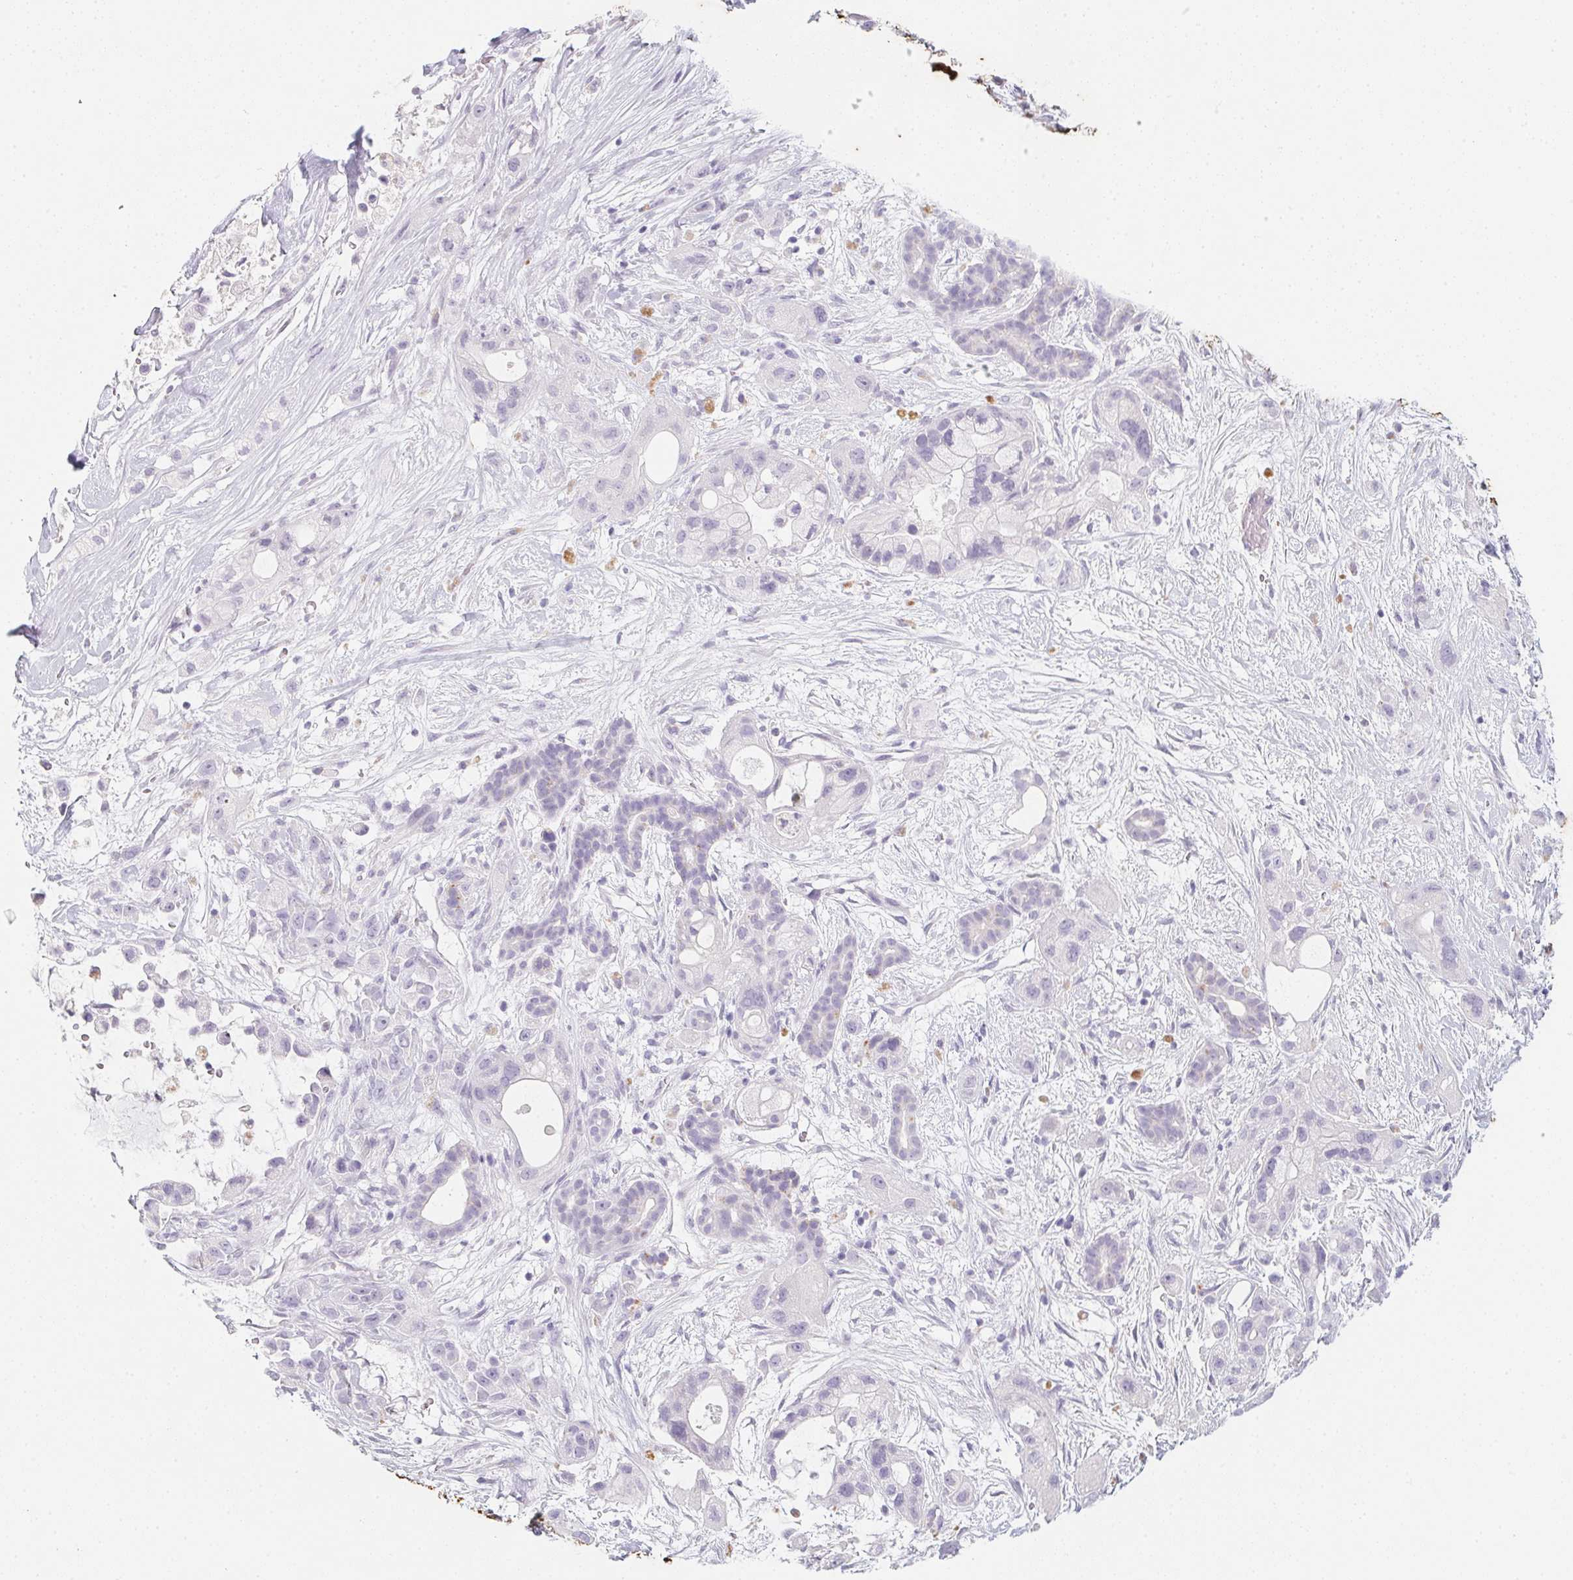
{"staining": {"intensity": "negative", "quantity": "none", "location": "none"}, "tissue": "pancreatic cancer", "cell_type": "Tumor cells", "image_type": "cancer", "snomed": [{"axis": "morphology", "description": "Adenocarcinoma, NOS"}, {"axis": "topography", "description": "Pancreas"}], "caption": "Protein analysis of pancreatic cancer (adenocarcinoma) exhibits no significant positivity in tumor cells. (IHC, brightfield microscopy, high magnification).", "gene": "DCD", "patient": {"sex": "male", "age": 44}}